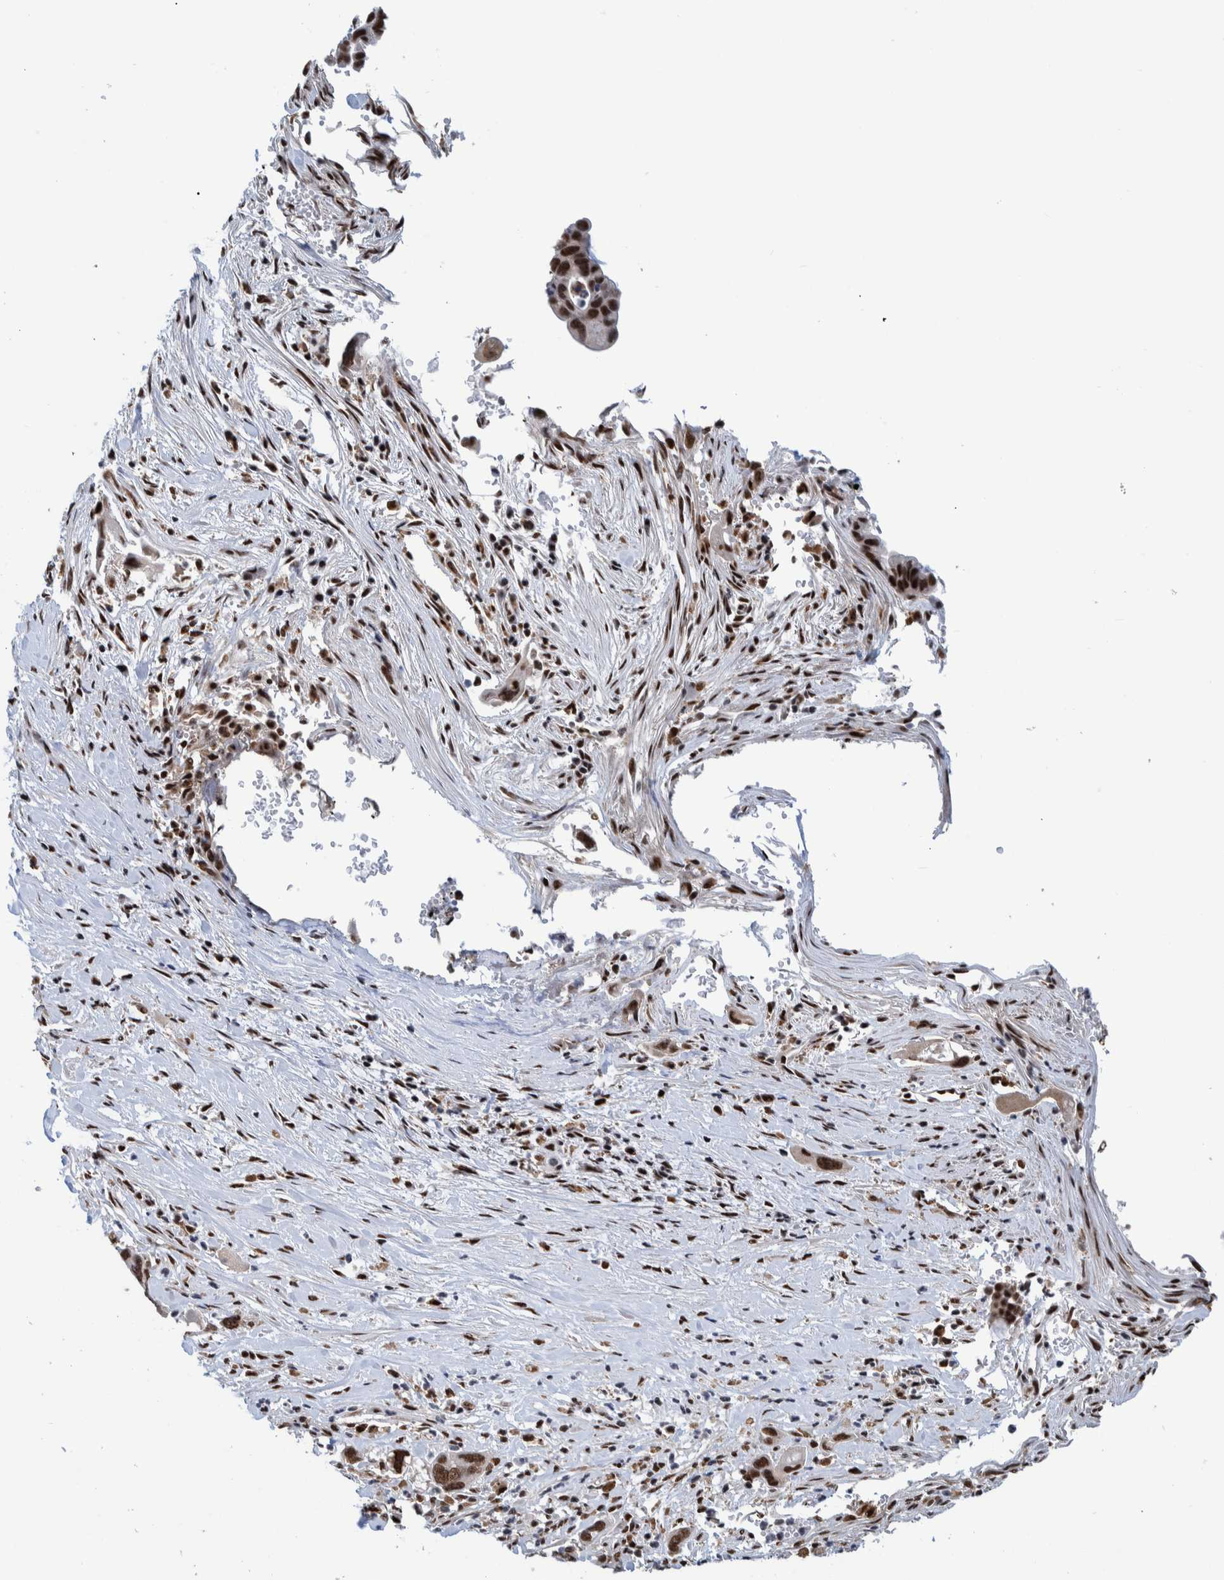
{"staining": {"intensity": "strong", "quantity": ">75%", "location": "nuclear"}, "tissue": "pancreatic cancer", "cell_type": "Tumor cells", "image_type": "cancer", "snomed": [{"axis": "morphology", "description": "Adenocarcinoma, NOS"}, {"axis": "topography", "description": "Pancreas"}], "caption": "This histopathology image reveals immunohistochemistry staining of human adenocarcinoma (pancreatic), with high strong nuclear positivity in approximately >75% of tumor cells.", "gene": "EFTUD2", "patient": {"sex": "female", "age": 70}}